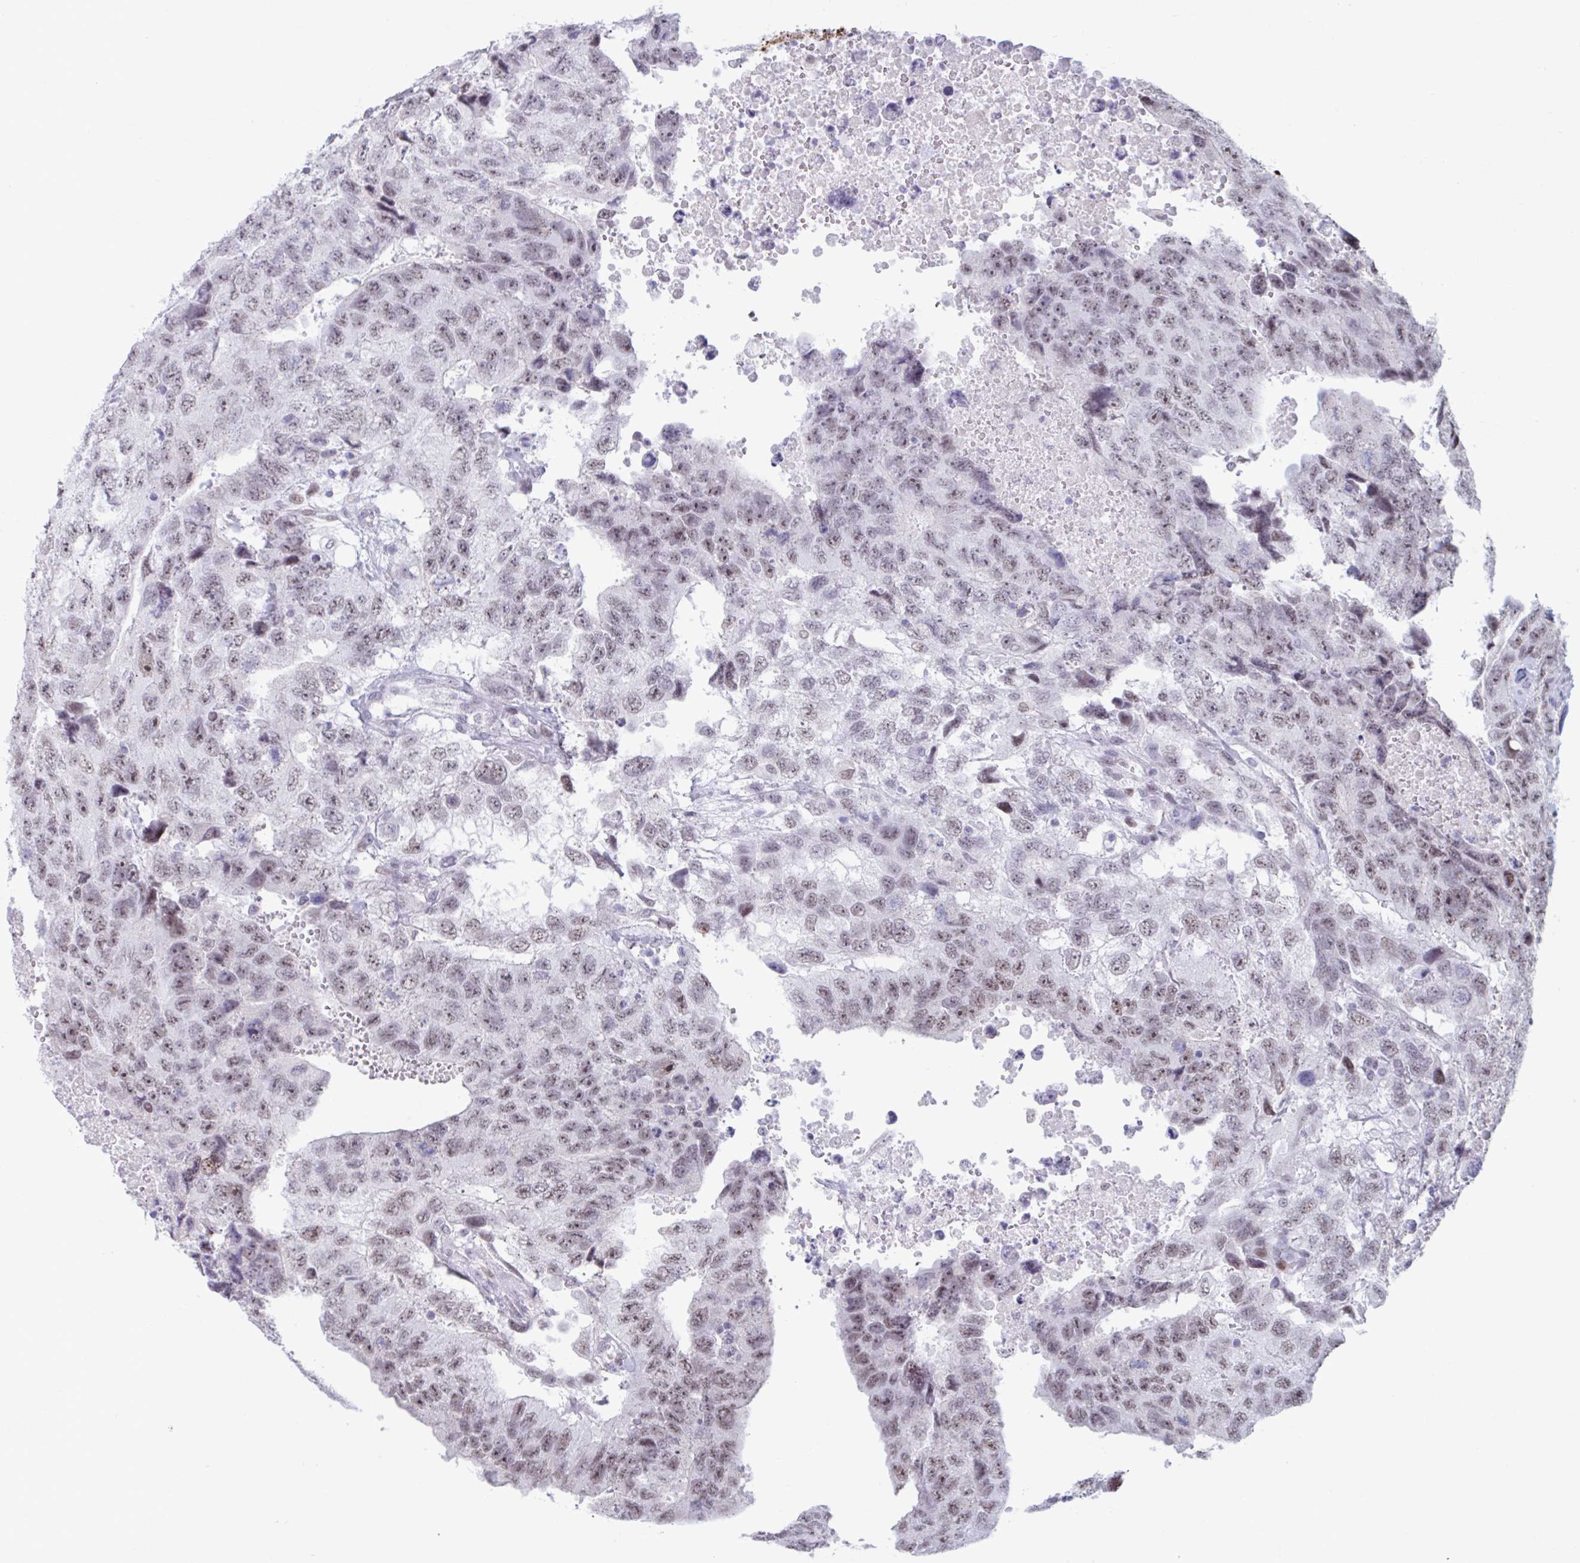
{"staining": {"intensity": "moderate", "quantity": "25%-75%", "location": "nuclear"}, "tissue": "testis cancer", "cell_type": "Tumor cells", "image_type": "cancer", "snomed": [{"axis": "morphology", "description": "Carcinoma, Embryonal, NOS"}, {"axis": "topography", "description": "Testis"}], "caption": "A high-resolution micrograph shows immunohistochemistry staining of embryonal carcinoma (testis), which reveals moderate nuclear positivity in approximately 25%-75% of tumor cells.", "gene": "HSD17B6", "patient": {"sex": "male", "age": 24}}